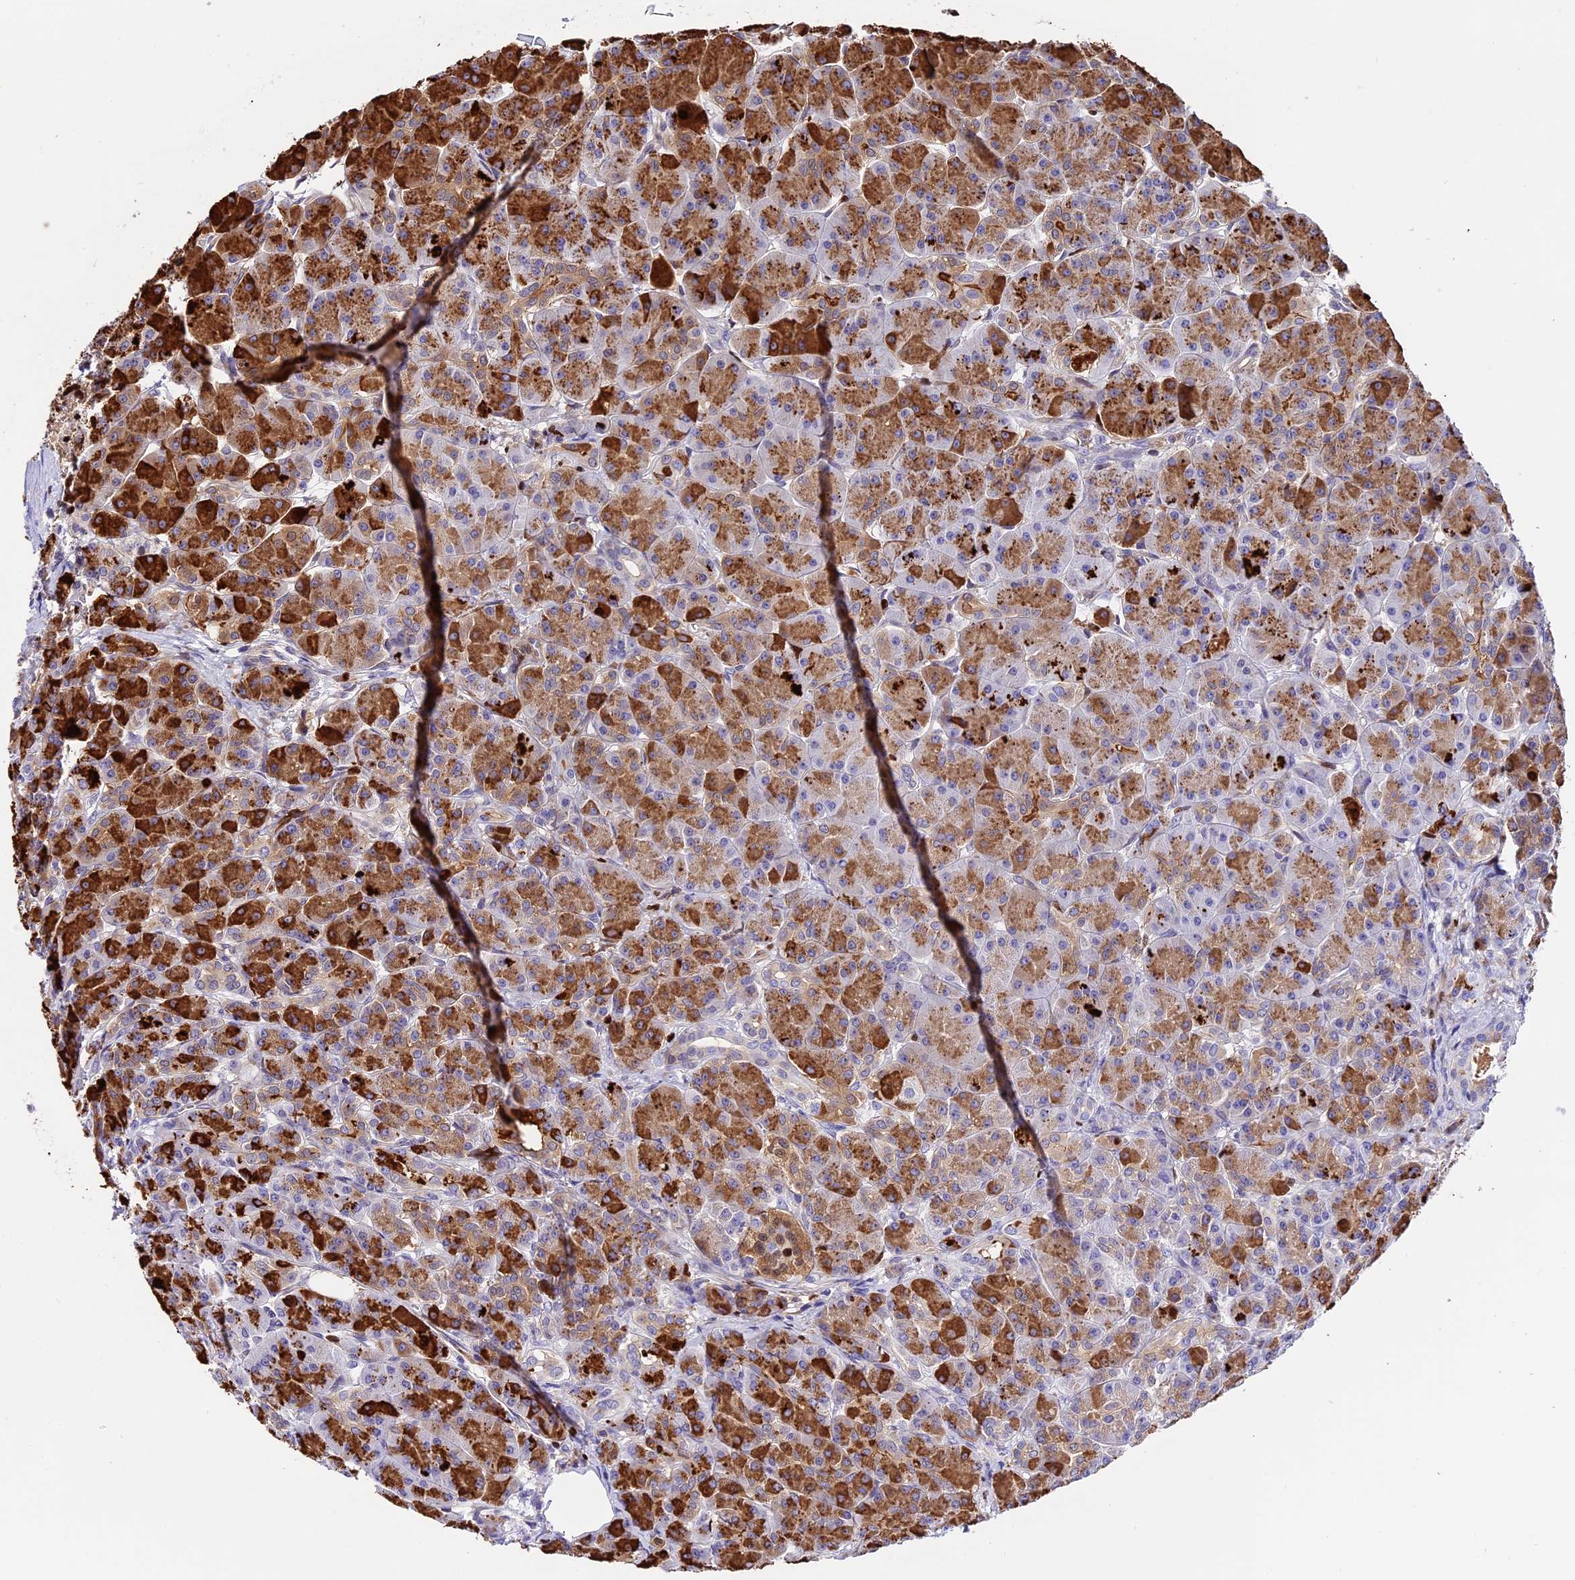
{"staining": {"intensity": "strong", "quantity": "25%-75%", "location": "cytoplasmic/membranous"}, "tissue": "pancreas", "cell_type": "Exocrine glandular cells", "image_type": "normal", "snomed": [{"axis": "morphology", "description": "Normal tissue, NOS"}, {"axis": "topography", "description": "Pancreas"}], "caption": "Protein staining of normal pancreas displays strong cytoplasmic/membranous positivity in approximately 25%-75% of exocrine glandular cells.", "gene": "MAP3K7CL", "patient": {"sex": "male", "age": 63}}